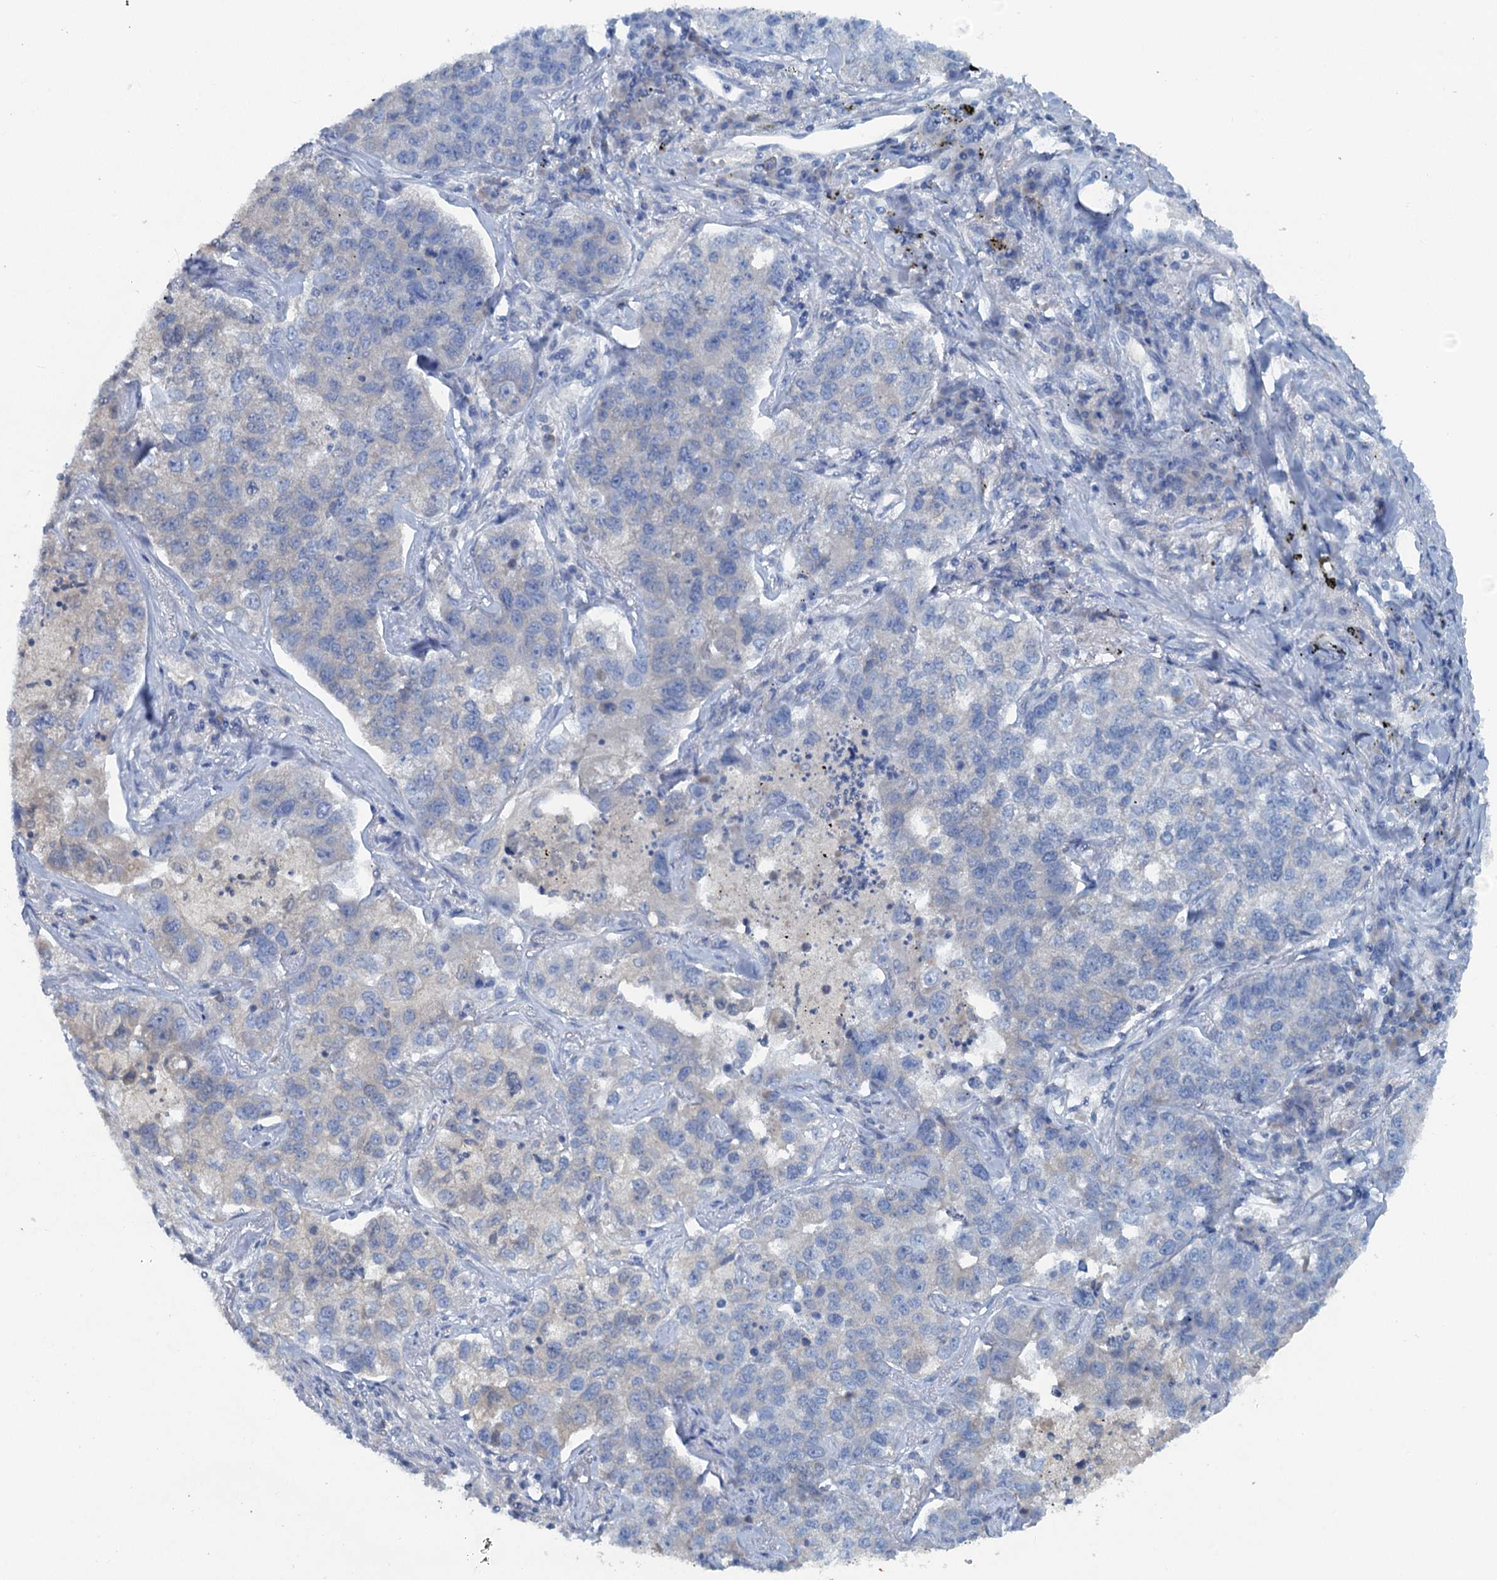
{"staining": {"intensity": "negative", "quantity": "none", "location": "none"}, "tissue": "lung cancer", "cell_type": "Tumor cells", "image_type": "cancer", "snomed": [{"axis": "morphology", "description": "Adenocarcinoma, NOS"}, {"axis": "topography", "description": "Lung"}], "caption": "An IHC photomicrograph of adenocarcinoma (lung) is shown. There is no staining in tumor cells of adenocarcinoma (lung).", "gene": "MYADML2", "patient": {"sex": "male", "age": 49}}